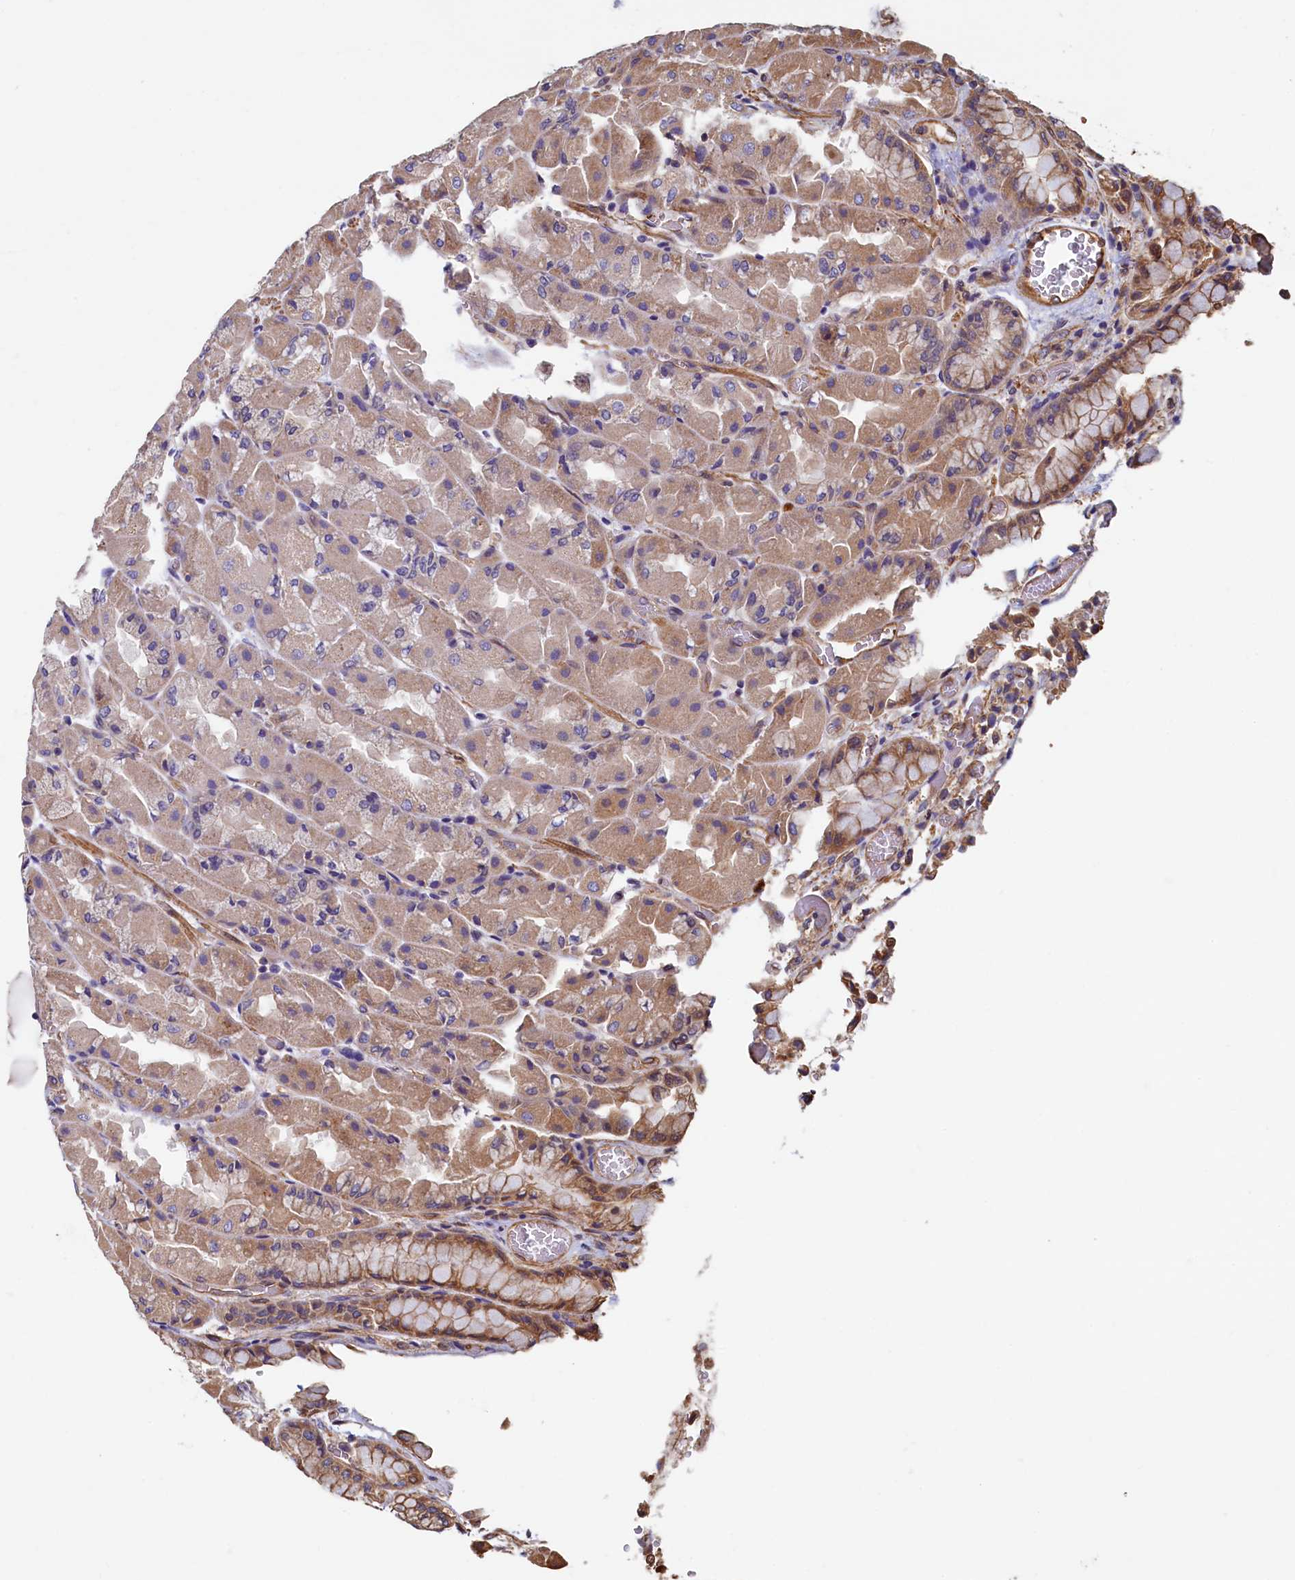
{"staining": {"intensity": "moderate", "quantity": "25%-75%", "location": "cytoplasmic/membranous"}, "tissue": "stomach", "cell_type": "Glandular cells", "image_type": "normal", "snomed": [{"axis": "morphology", "description": "Normal tissue, NOS"}, {"axis": "topography", "description": "Stomach"}], "caption": "Stomach stained for a protein displays moderate cytoplasmic/membranous positivity in glandular cells. The protein of interest is stained brown, and the nuclei are stained in blue (DAB (3,3'-diaminobenzidine) IHC with brightfield microscopy, high magnification).", "gene": "CCDC102B", "patient": {"sex": "female", "age": 61}}